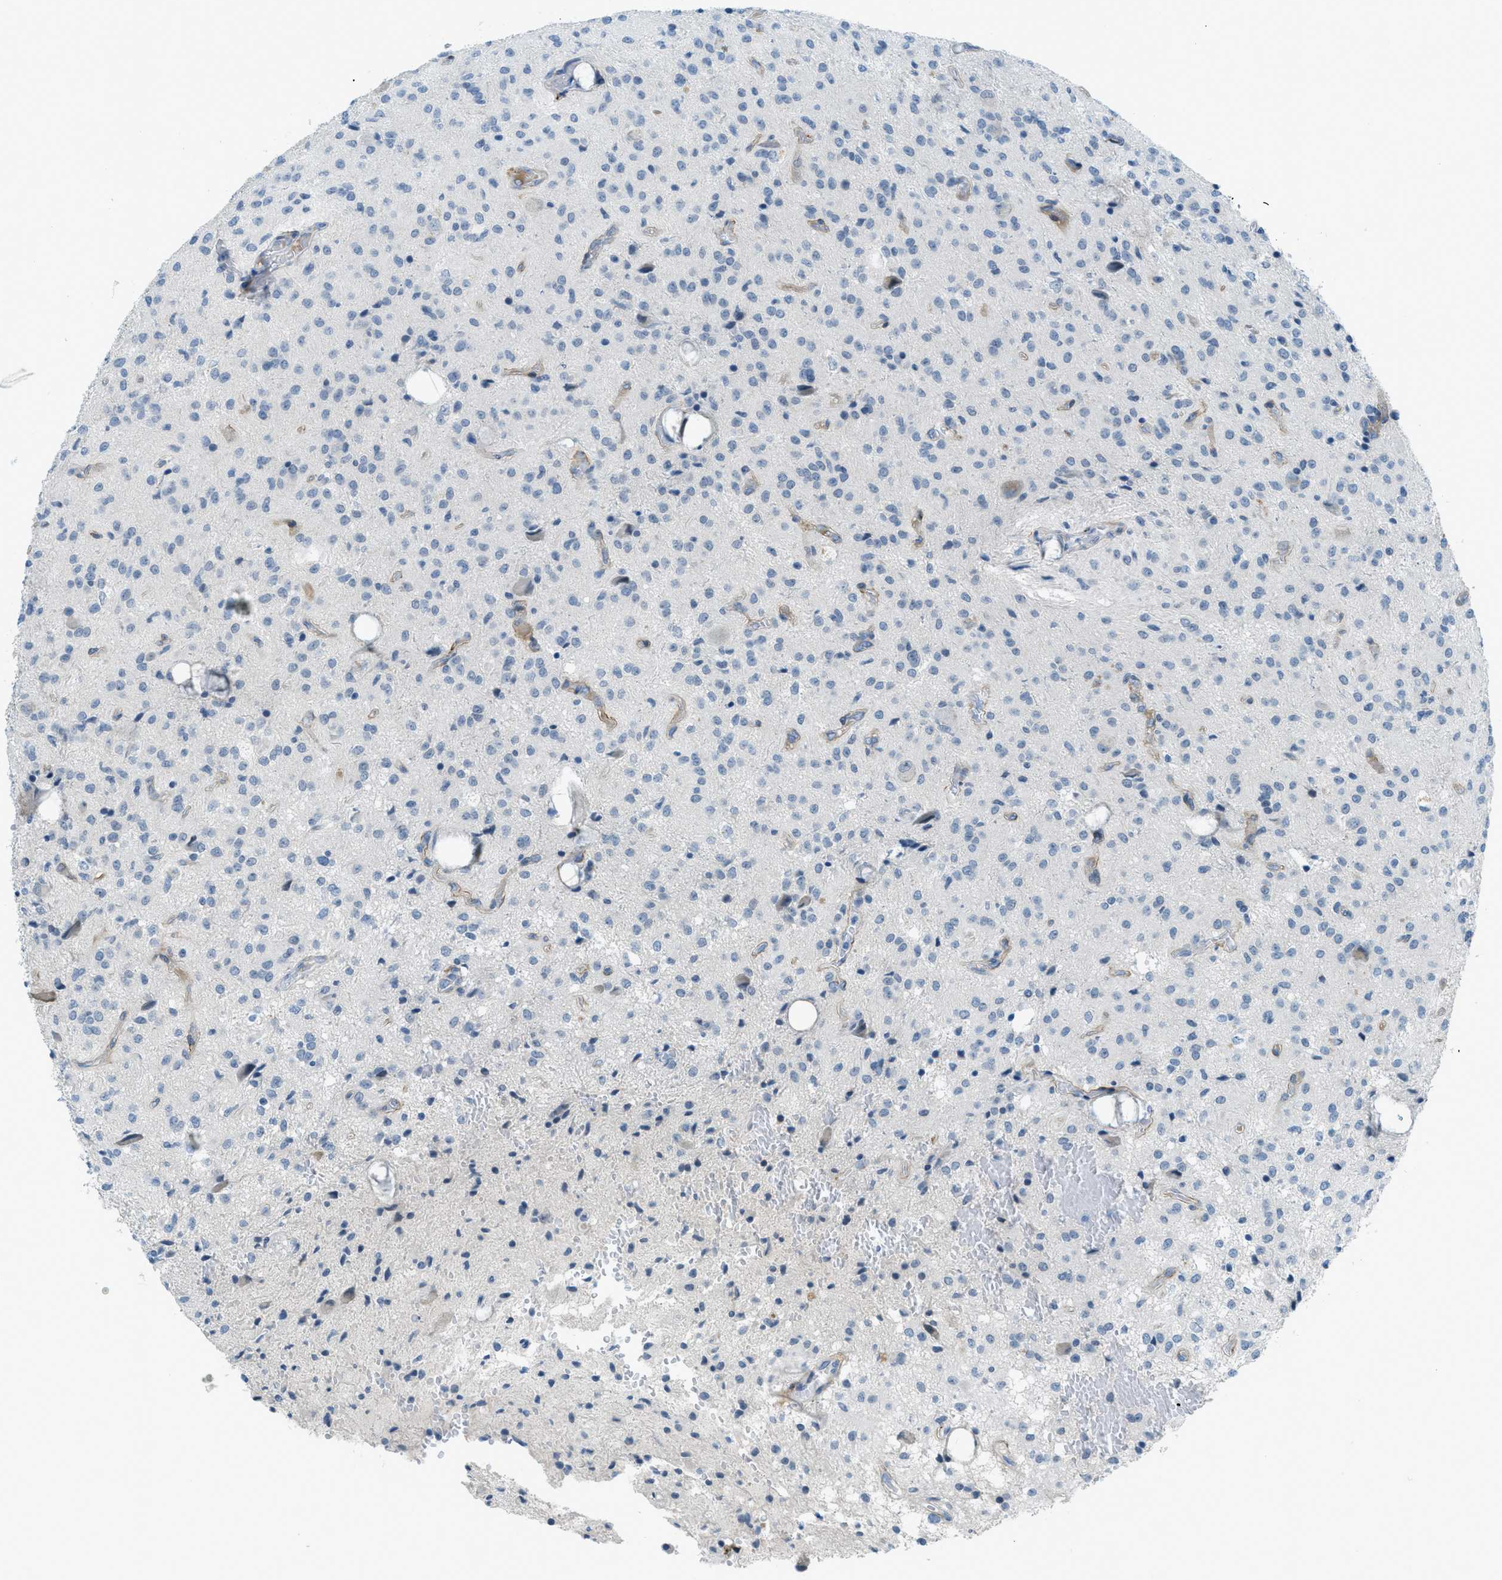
{"staining": {"intensity": "negative", "quantity": "none", "location": "none"}, "tissue": "glioma", "cell_type": "Tumor cells", "image_type": "cancer", "snomed": [{"axis": "morphology", "description": "Glioma, malignant, High grade"}, {"axis": "topography", "description": "Brain"}], "caption": "Immunohistochemical staining of malignant glioma (high-grade) shows no significant staining in tumor cells. The staining was performed using DAB to visualize the protein expression in brown, while the nuclei were stained in blue with hematoxylin (Magnification: 20x).", "gene": "KLHL8", "patient": {"sex": "female", "age": 59}}